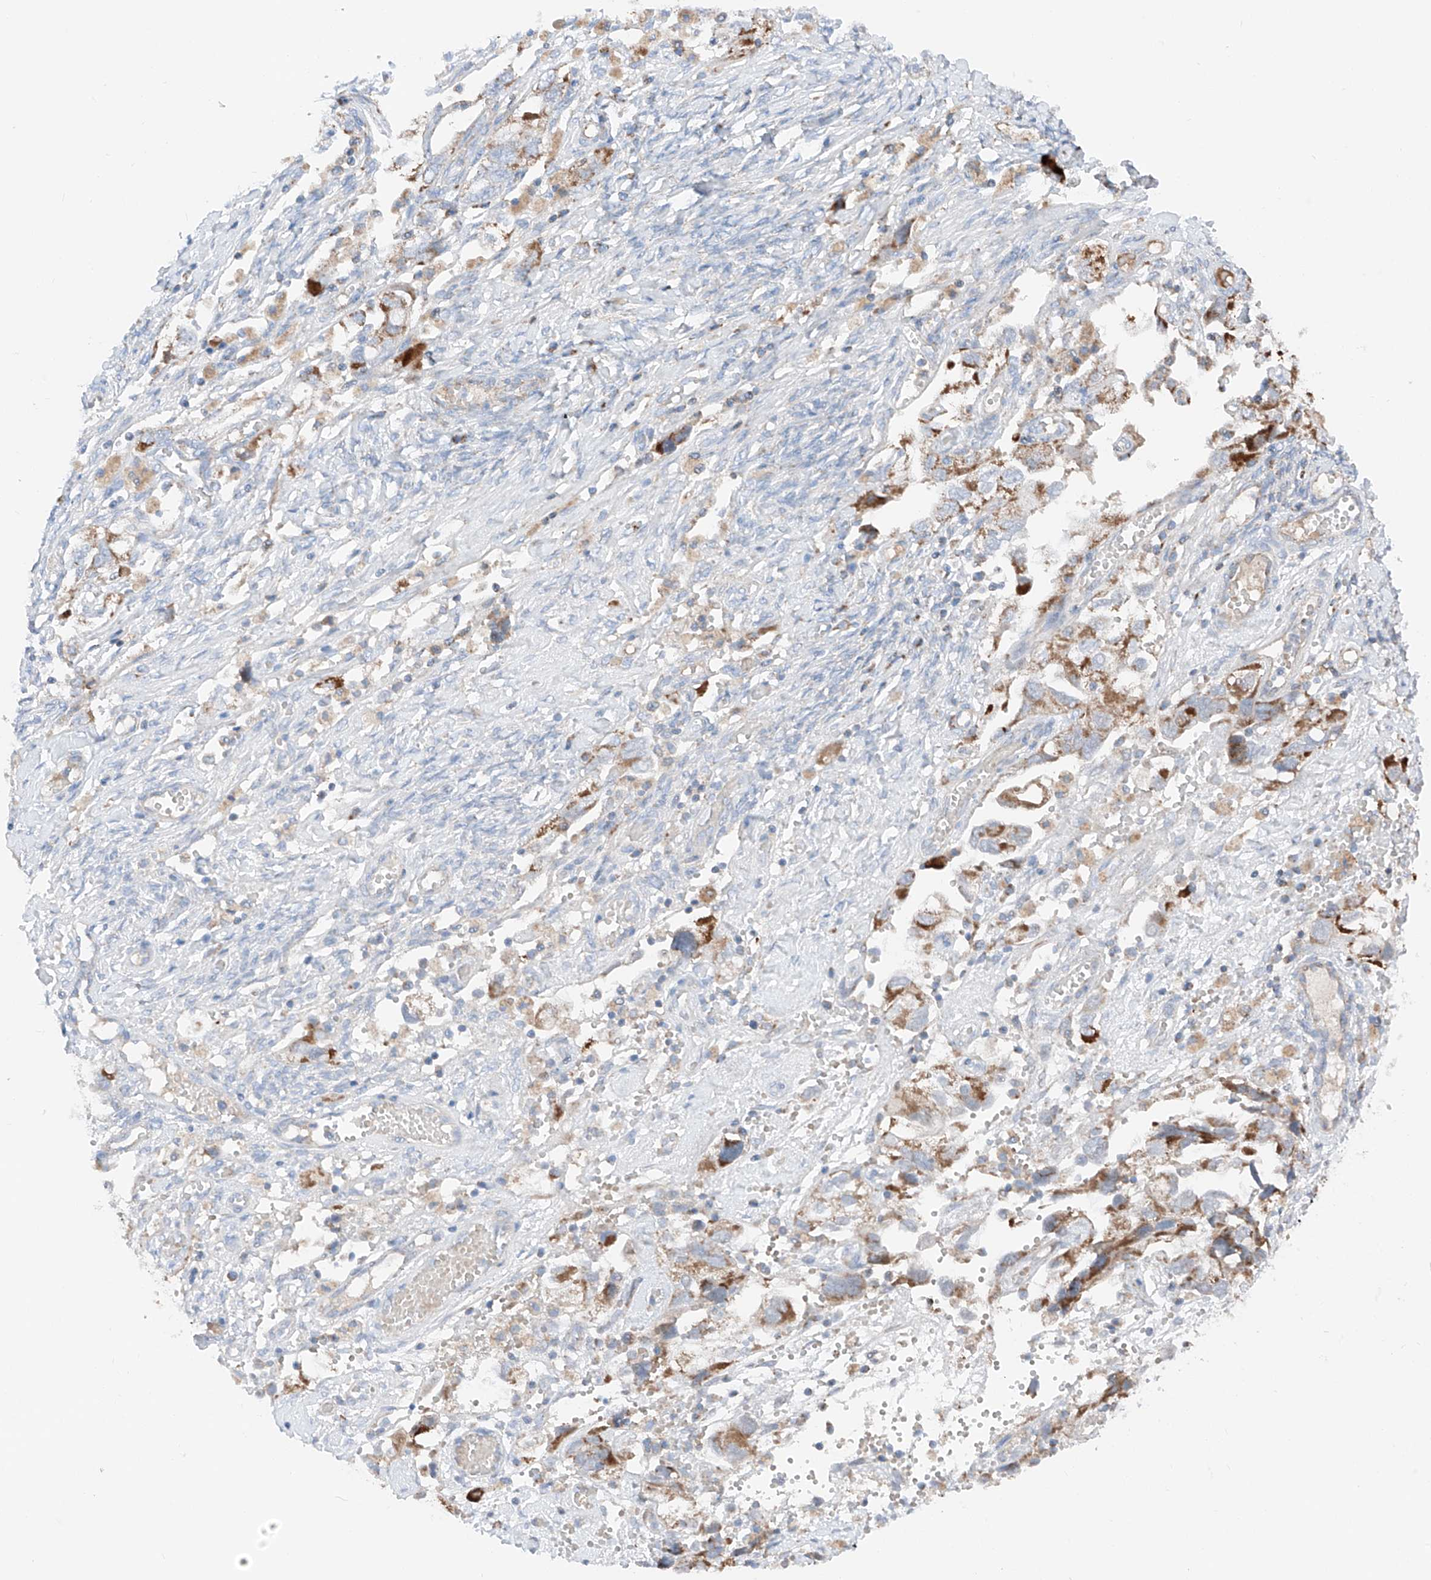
{"staining": {"intensity": "moderate", "quantity": "25%-75%", "location": "cytoplasmic/membranous"}, "tissue": "ovarian cancer", "cell_type": "Tumor cells", "image_type": "cancer", "snomed": [{"axis": "morphology", "description": "Carcinoma, NOS"}, {"axis": "morphology", "description": "Cystadenocarcinoma, serous, NOS"}, {"axis": "topography", "description": "Ovary"}], "caption": "About 25%-75% of tumor cells in human carcinoma (ovarian) demonstrate moderate cytoplasmic/membranous protein positivity as visualized by brown immunohistochemical staining.", "gene": "MRAP", "patient": {"sex": "female", "age": 69}}